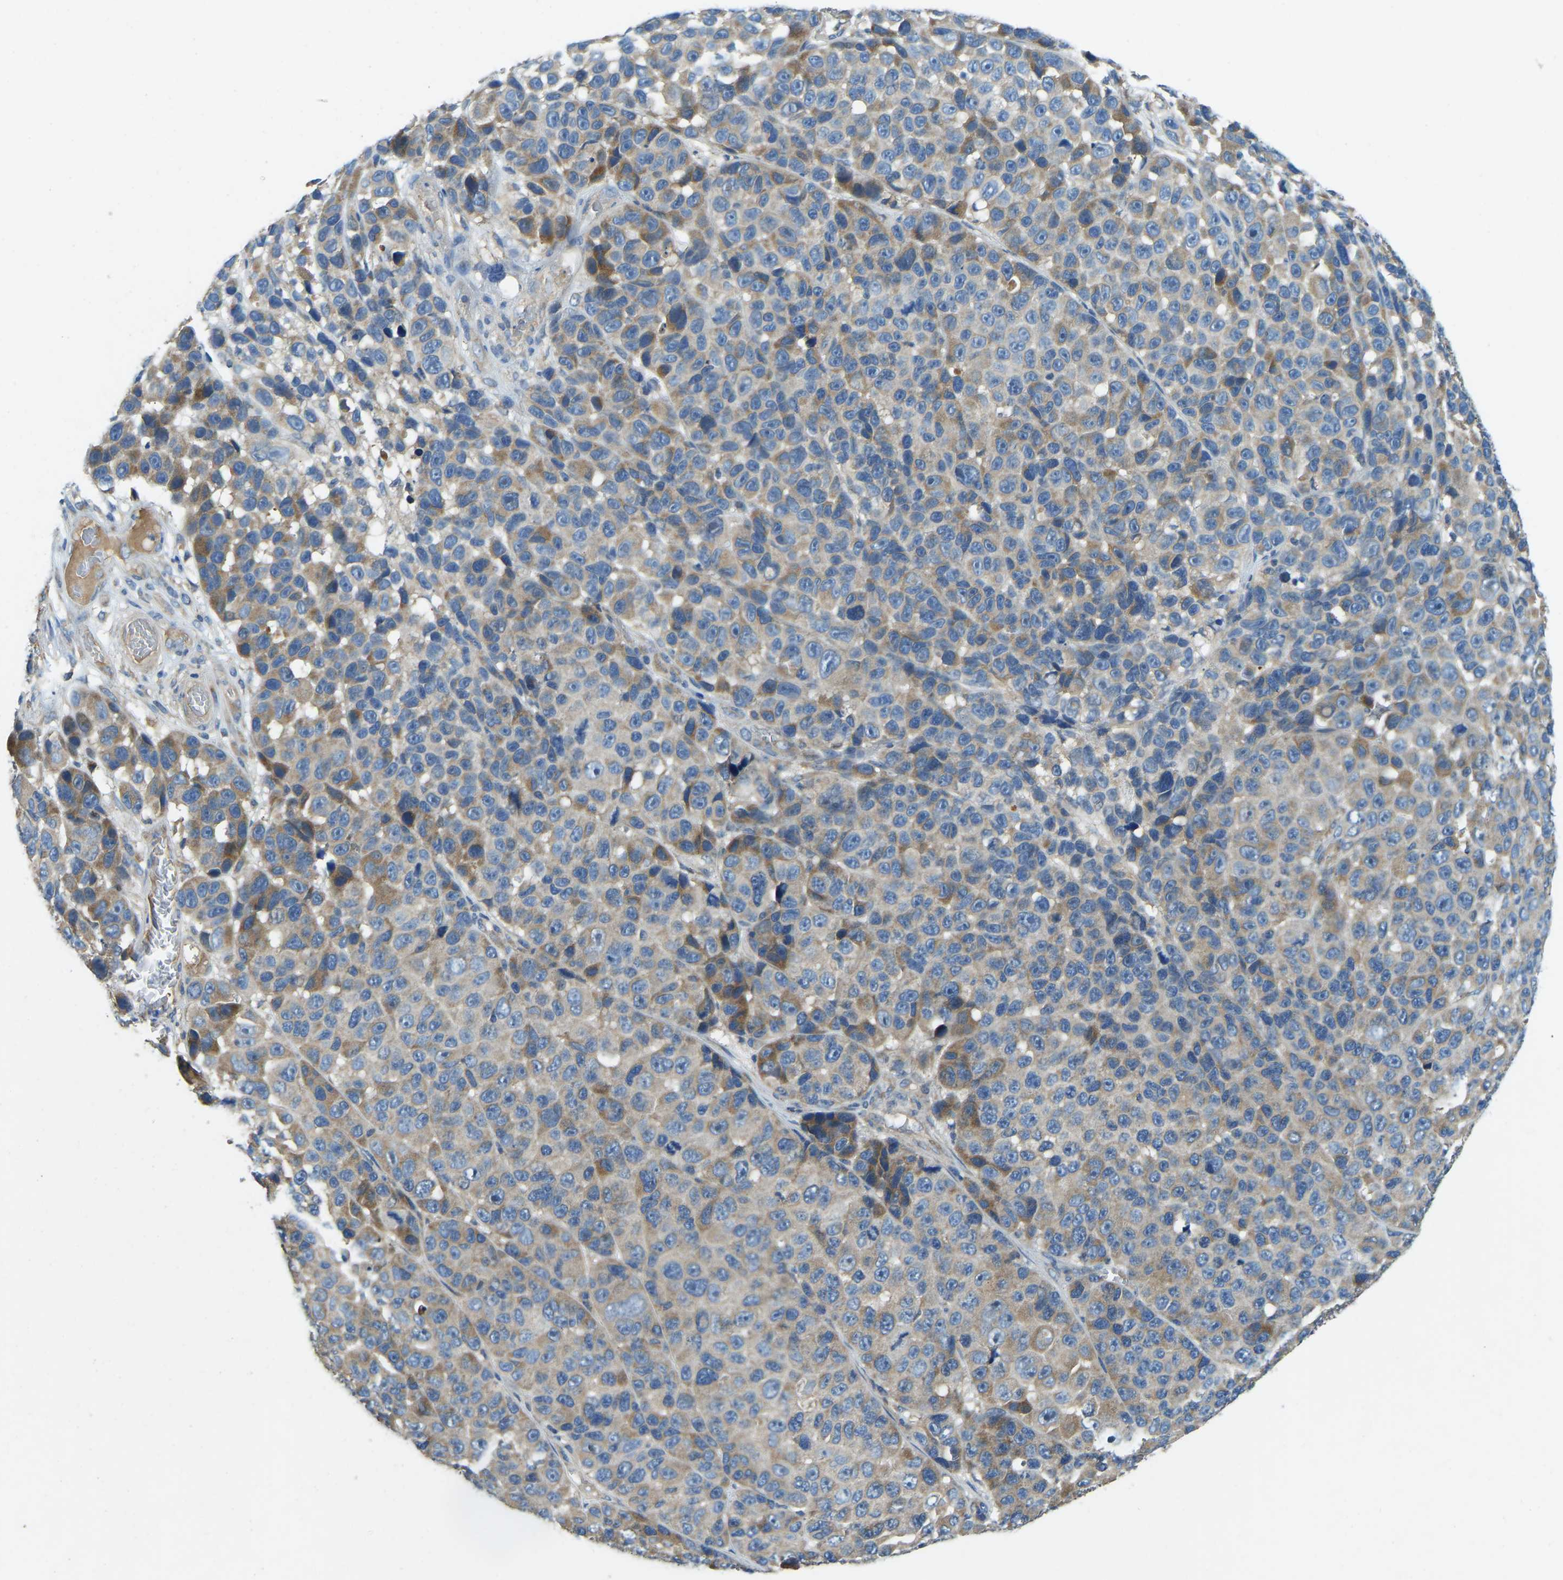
{"staining": {"intensity": "moderate", "quantity": "<25%", "location": "cytoplasmic/membranous"}, "tissue": "melanoma", "cell_type": "Tumor cells", "image_type": "cancer", "snomed": [{"axis": "morphology", "description": "Malignant melanoma, NOS"}, {"axis": "topography", "description": "Skin"}], "caption": "Immunohistochemical staining of human malignant melanoma exhibits low levels of moderate cytoplasmic/membranous protein staining in about <25% of tumor cells. (DAB (3,3'-diaminobenzidine) = brown stain, brightfield microscopy at high magnification).", "gene": "ATP8B1", "patient": {"sex": "male", "age": 53}}